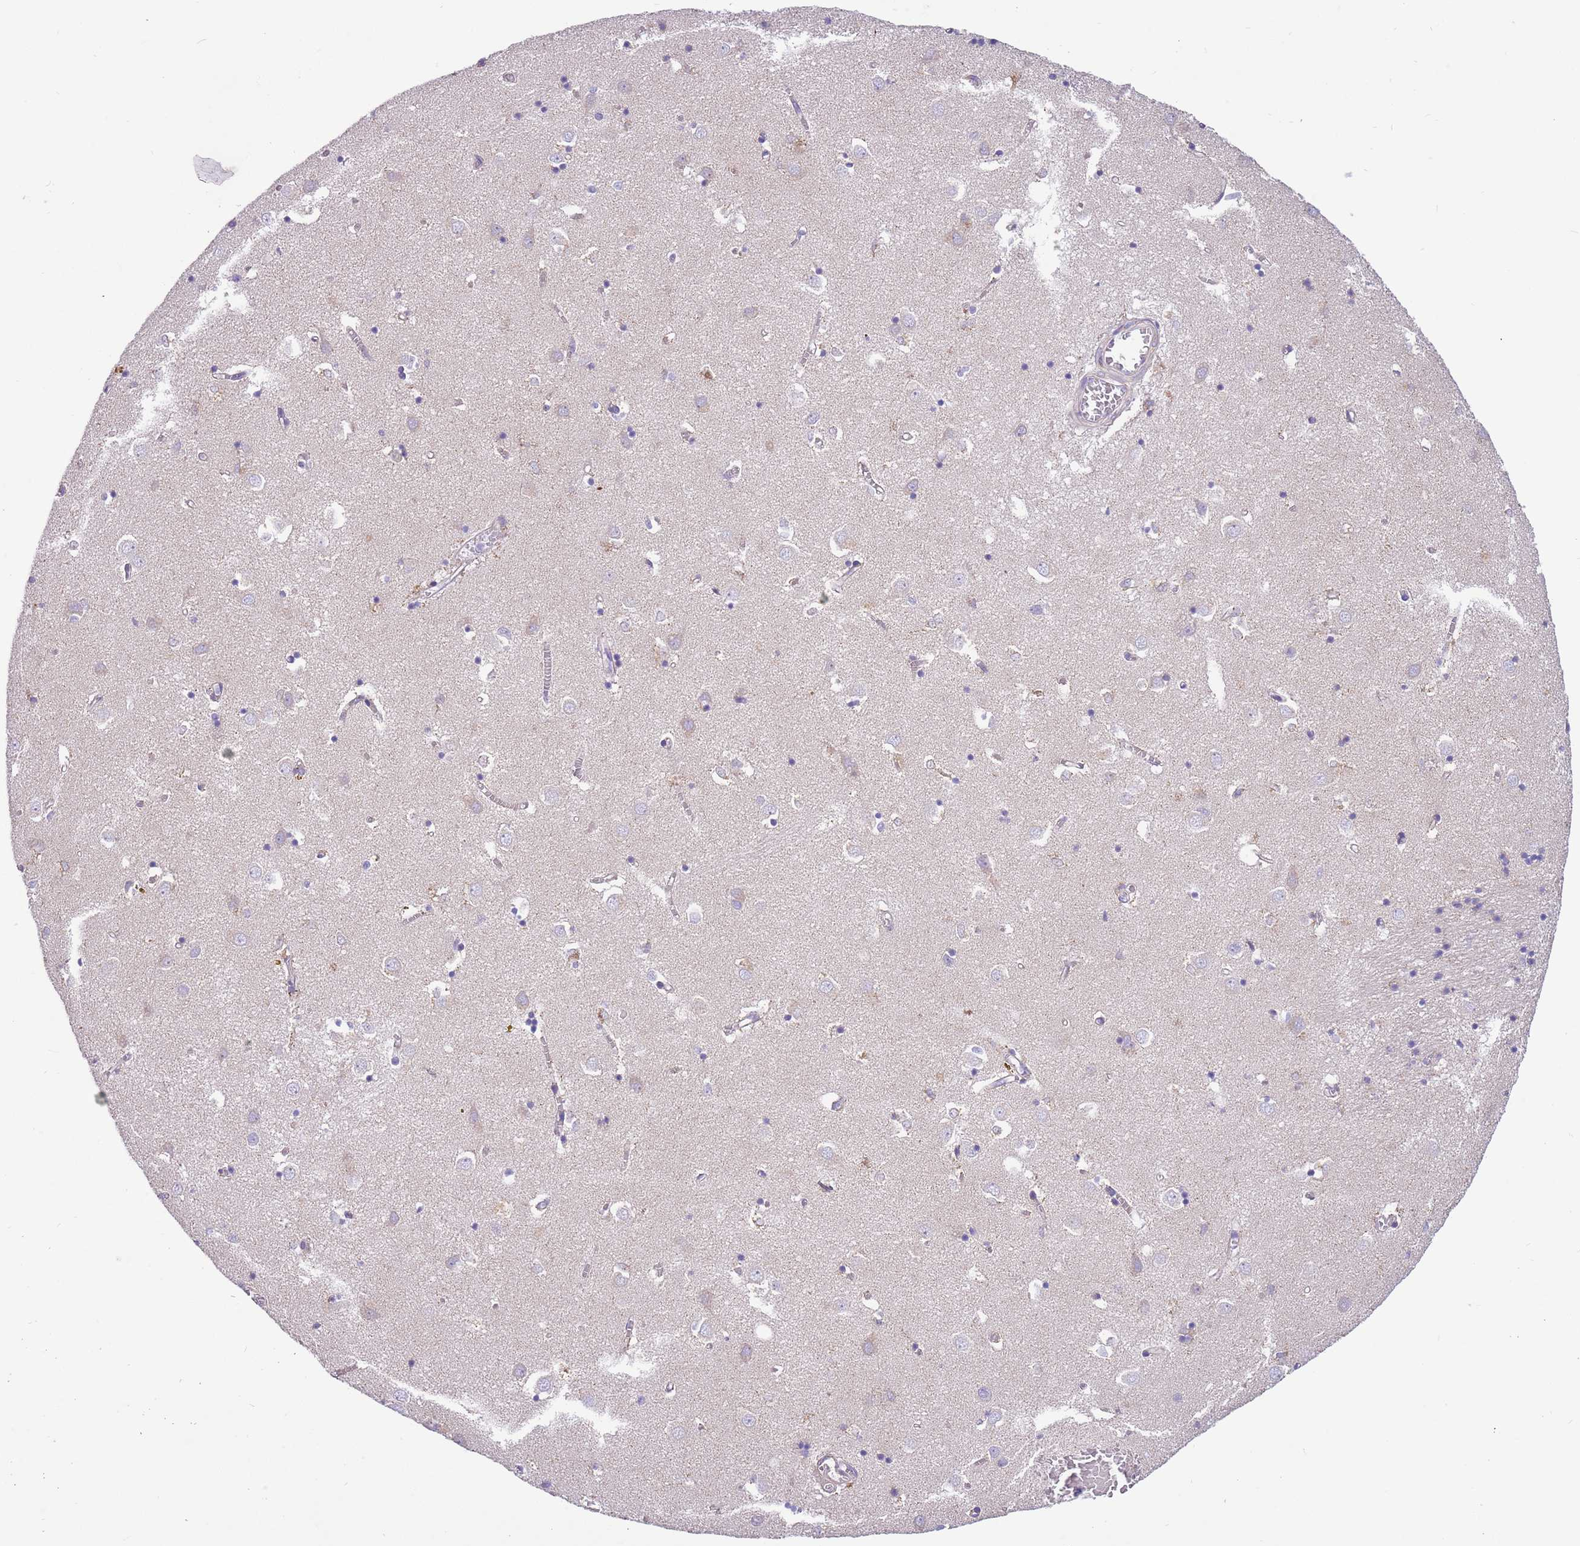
{"staining": {"intensity": "negative", "quantity": "none", "location": "none"}, "tissue": "caudate", "cell_type": "Glial cells", "image_type": "normal", "snomed": [{"axis": "morphology", "description": "Normal tissue, NOS"}, {"axis": "topography", "description": "Lateral ventricle wall"}], "caption": "Glial cells show no significant positivity in normal caudate. (DAB (3,3'-diaminobenzidine) IHC visualized using brightfield microscopy, high magnification).", "gene": "SERINC3", "patient": {"sex": "male", "age": 70}}